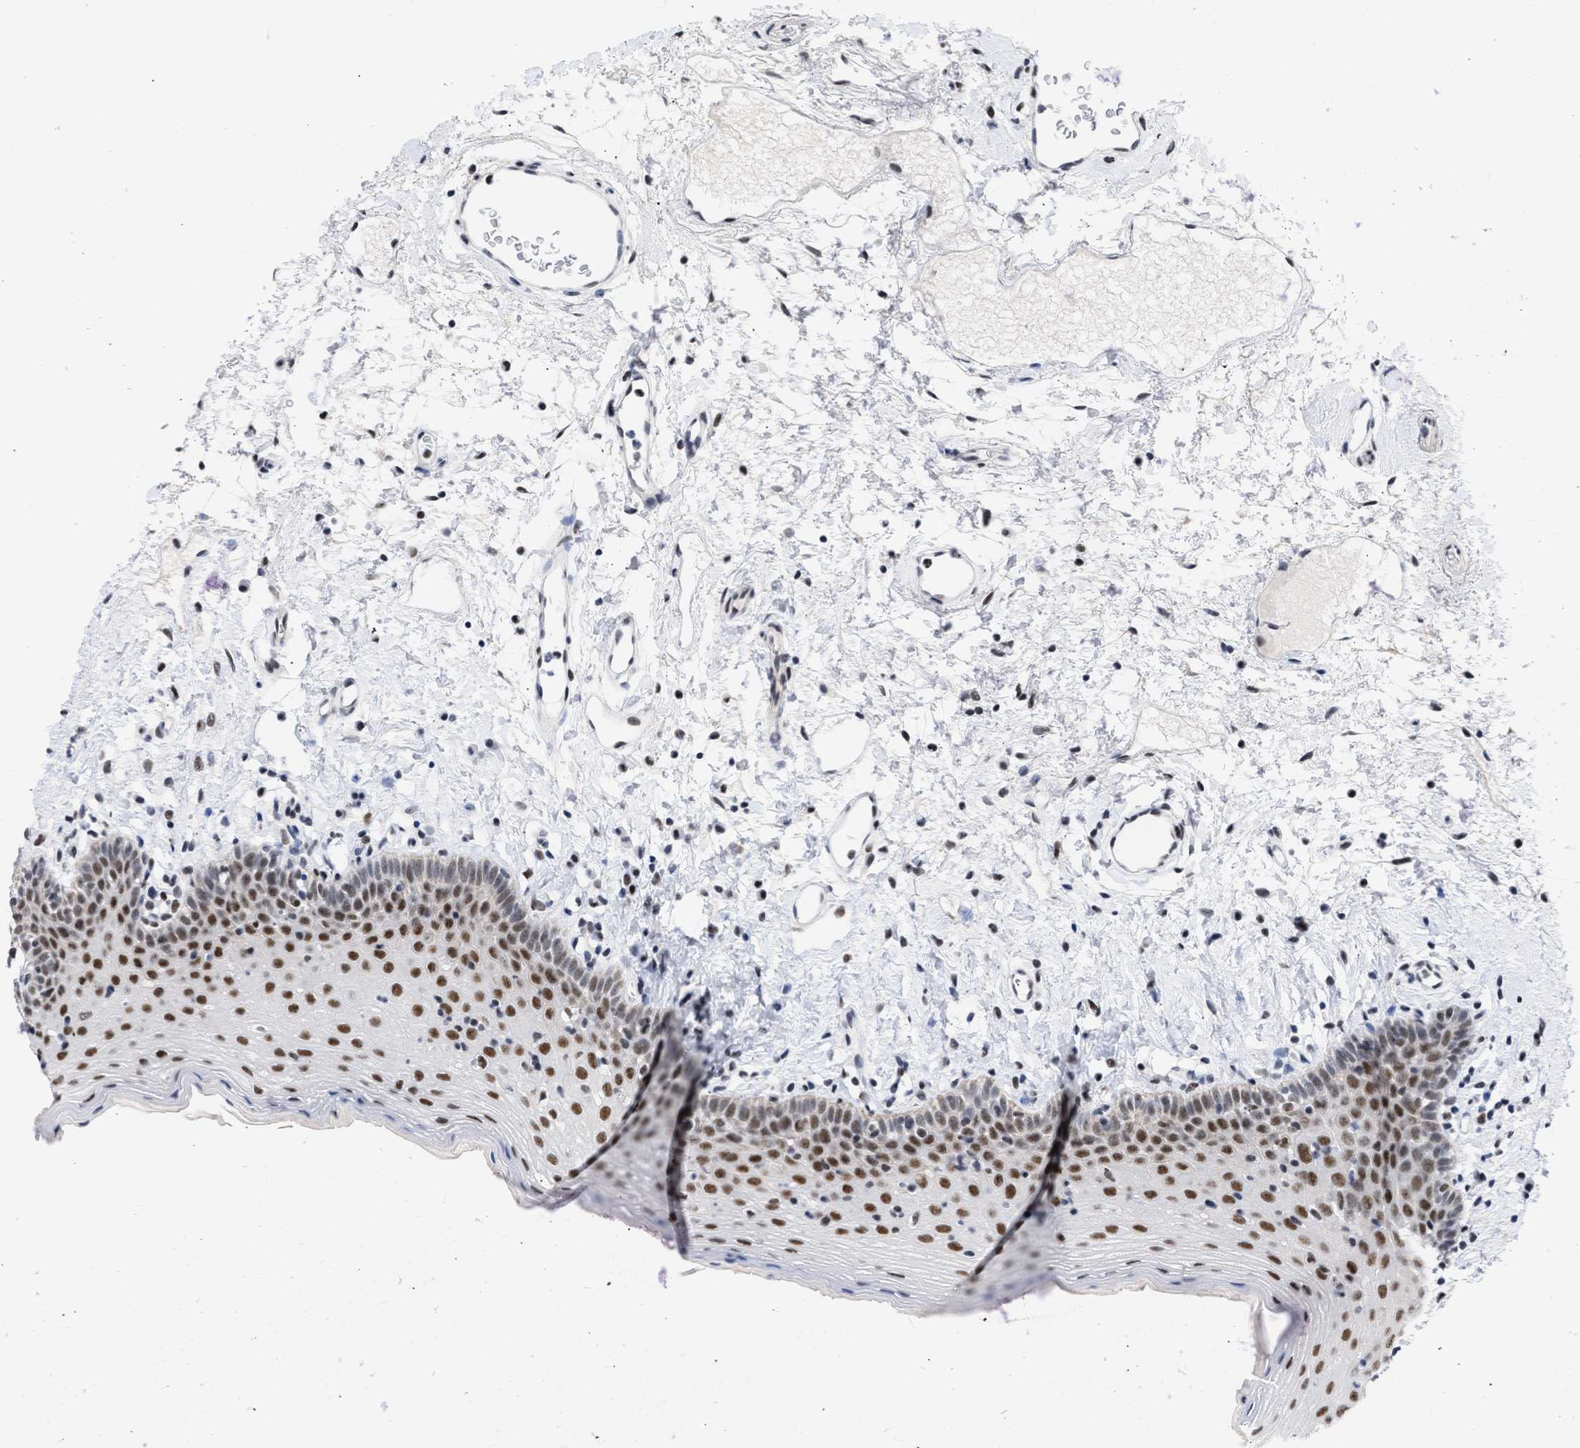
{"staining": {"intensity": "strong", "quantity": ">75%", "location": "nuclear"}, "tissue": "oral mucosa", "cell_type": "Squamous epithelial cells", "image_type": "normal", "snomed": [{"axis": "morphology", "description": "Normal tissue, NOS"}, {"axis": "topography", "description": "Oral tissue"}], "caption": "Strong nuclear protein staining is seen in about >75% of squamous epithelial cells in oral mucosa. (Brightfield microscopy of DAB IHC at high magnification).", "gene": "DDX41", "patient": {"sex": "male", "age": 66}}